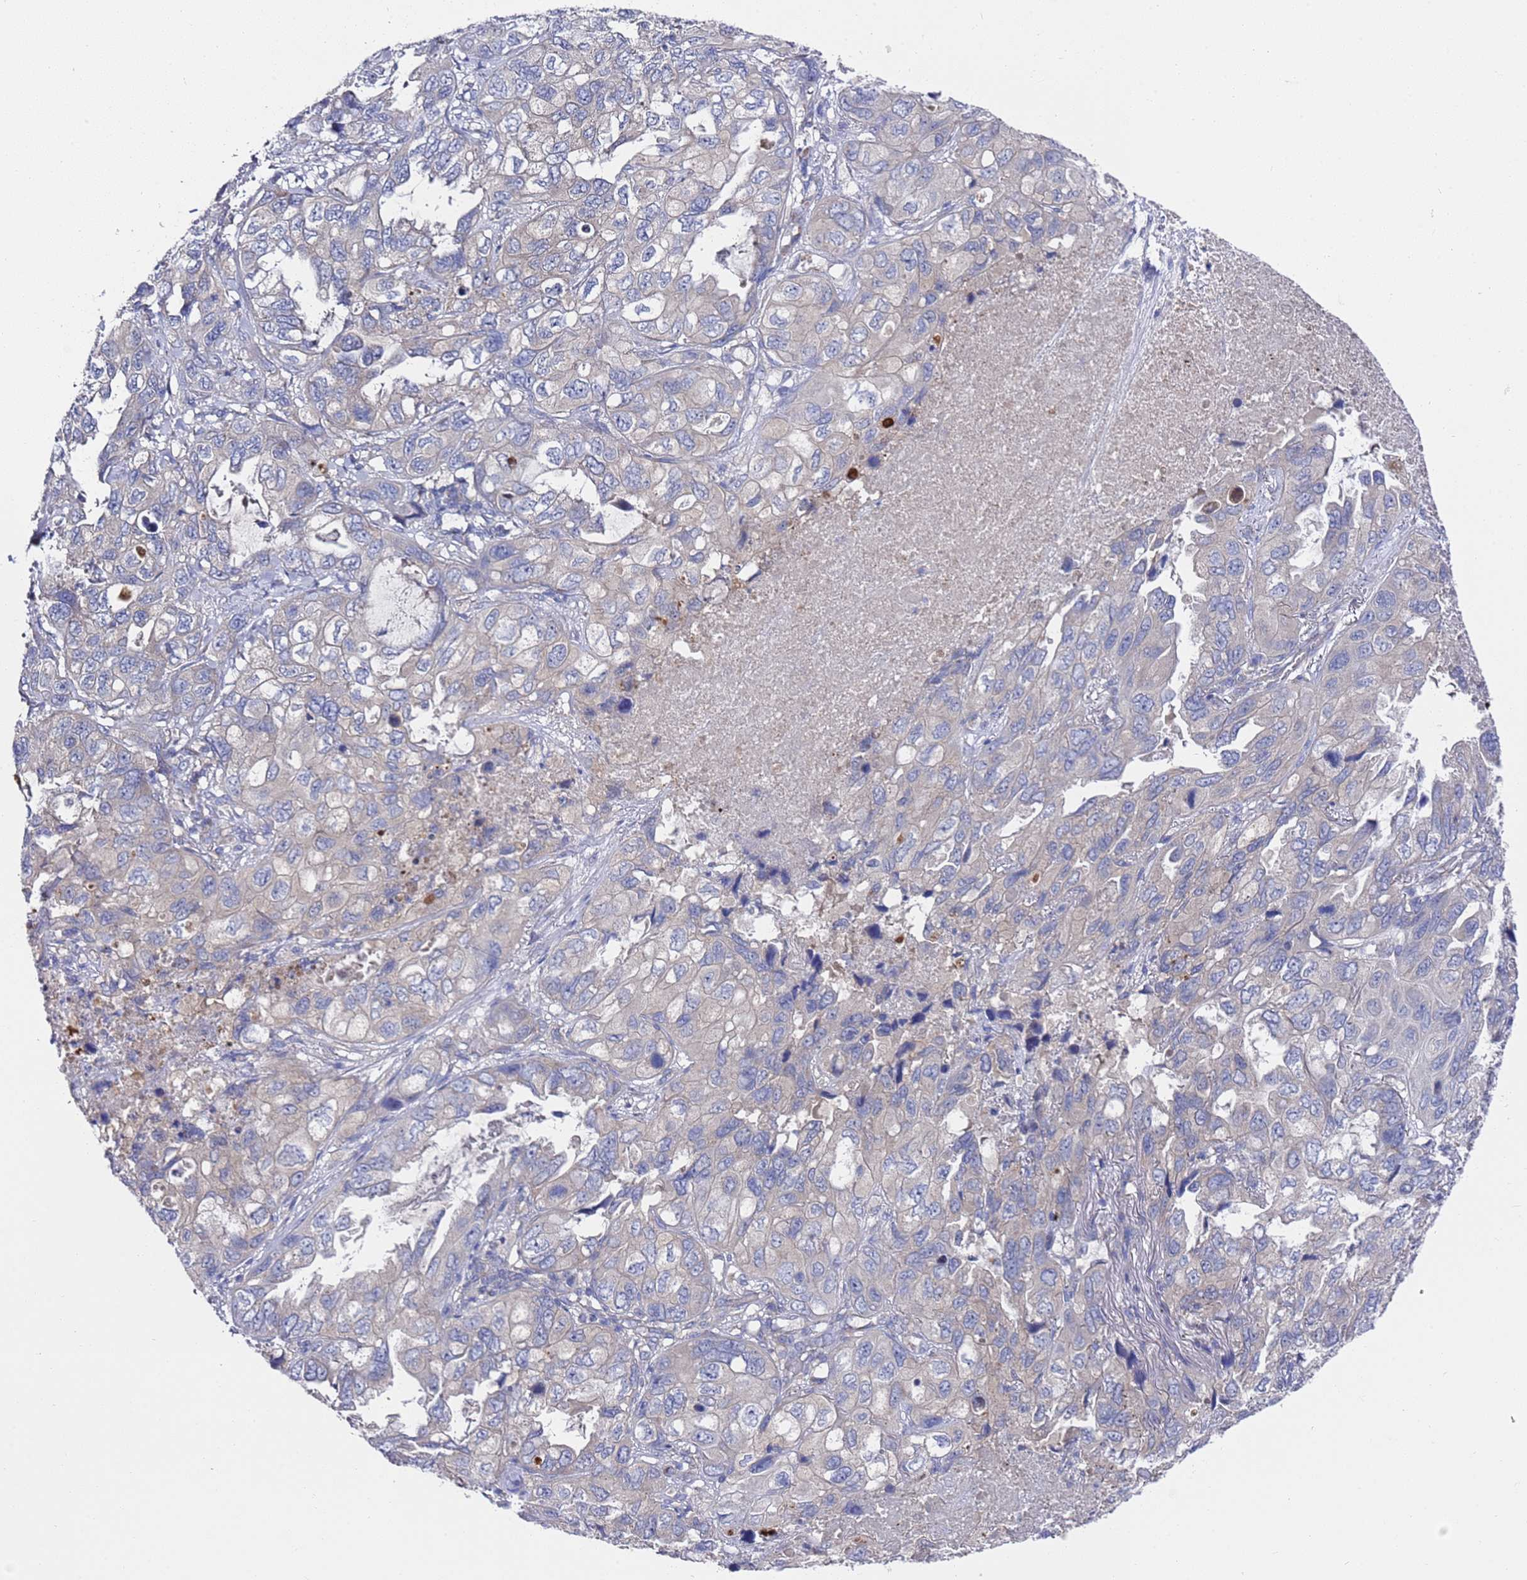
{"staining": {"intensity": "negative", "quantity": "none", "location": "none"}, "tissue": "lung cancer", "cell_type": "Tumor cells", "image_type": "cancer", "snomed": [{"axis": "morphology", "description": "Squamous cell carcinoma, NOS"}, {"axis": "topography", "description": "Lung"}], "caption": "Image shows no significant protein expression in tumor cells of squamous cell carcinoma (lung).", "gene": "NPEPPS", "patient": {"sex": "female", "age": 73}}